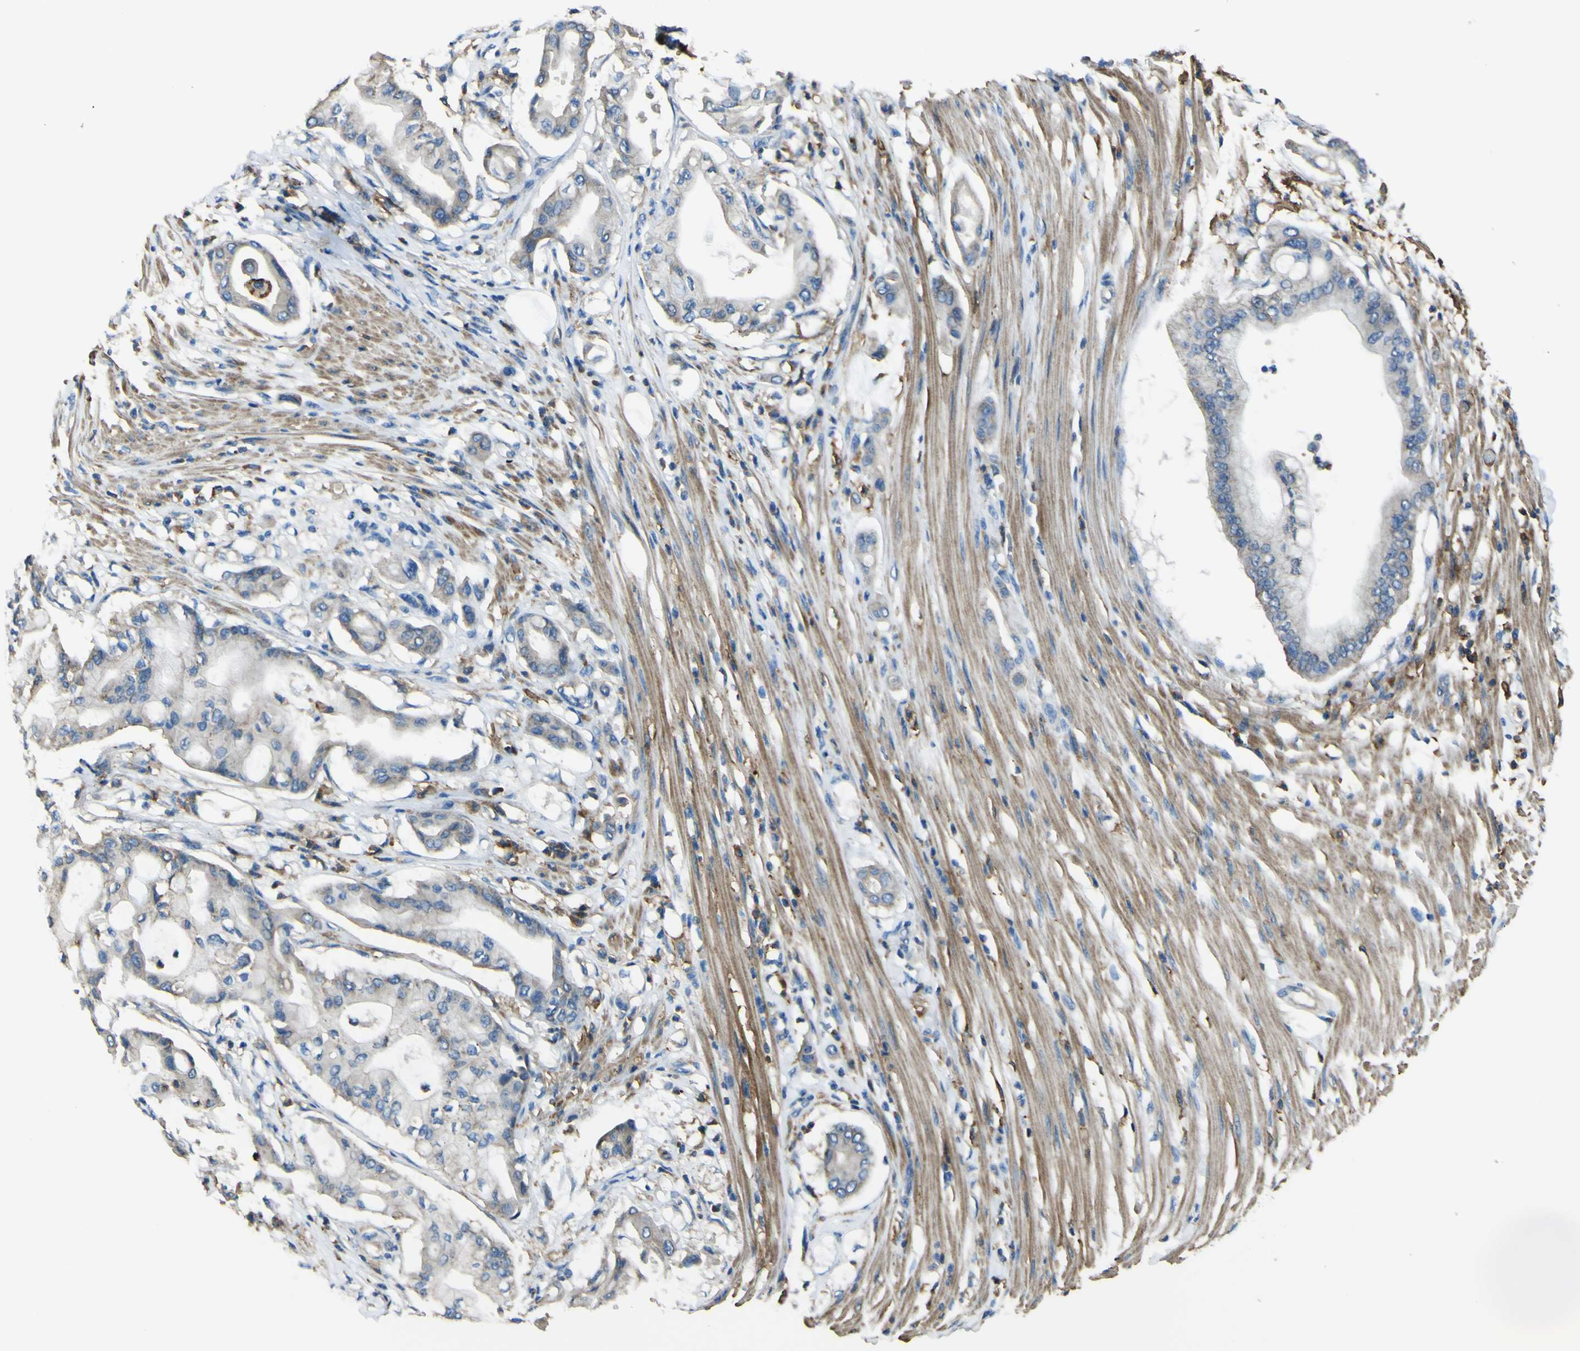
{"staining": {"intensity": "negative", "quantity": "none", "location": "none"}, "tissue": "pancreatic cancer", "cell_type": "Tumor cells", "image_type": "cancer", "snomed": [{"axis": "morphology", "description": "Adenocarcinoma, NOS"}, {"axis": "morphology", "description": "Adenocarcinoma, metastatic, NOS"}, {"axis": "topography", "description": "Lymph node"}, {"axis": "topography", "description": "Pancreas"}, {"axis": "topography", "description": "Duodenum"}], "caption": "A photomicrograph of human pancreatic cancer is negative for staining in tumor cells. Nuclei are stained in blue.", "gene": "LAIR1", "patient": {"sex": "female", "age": 64}}